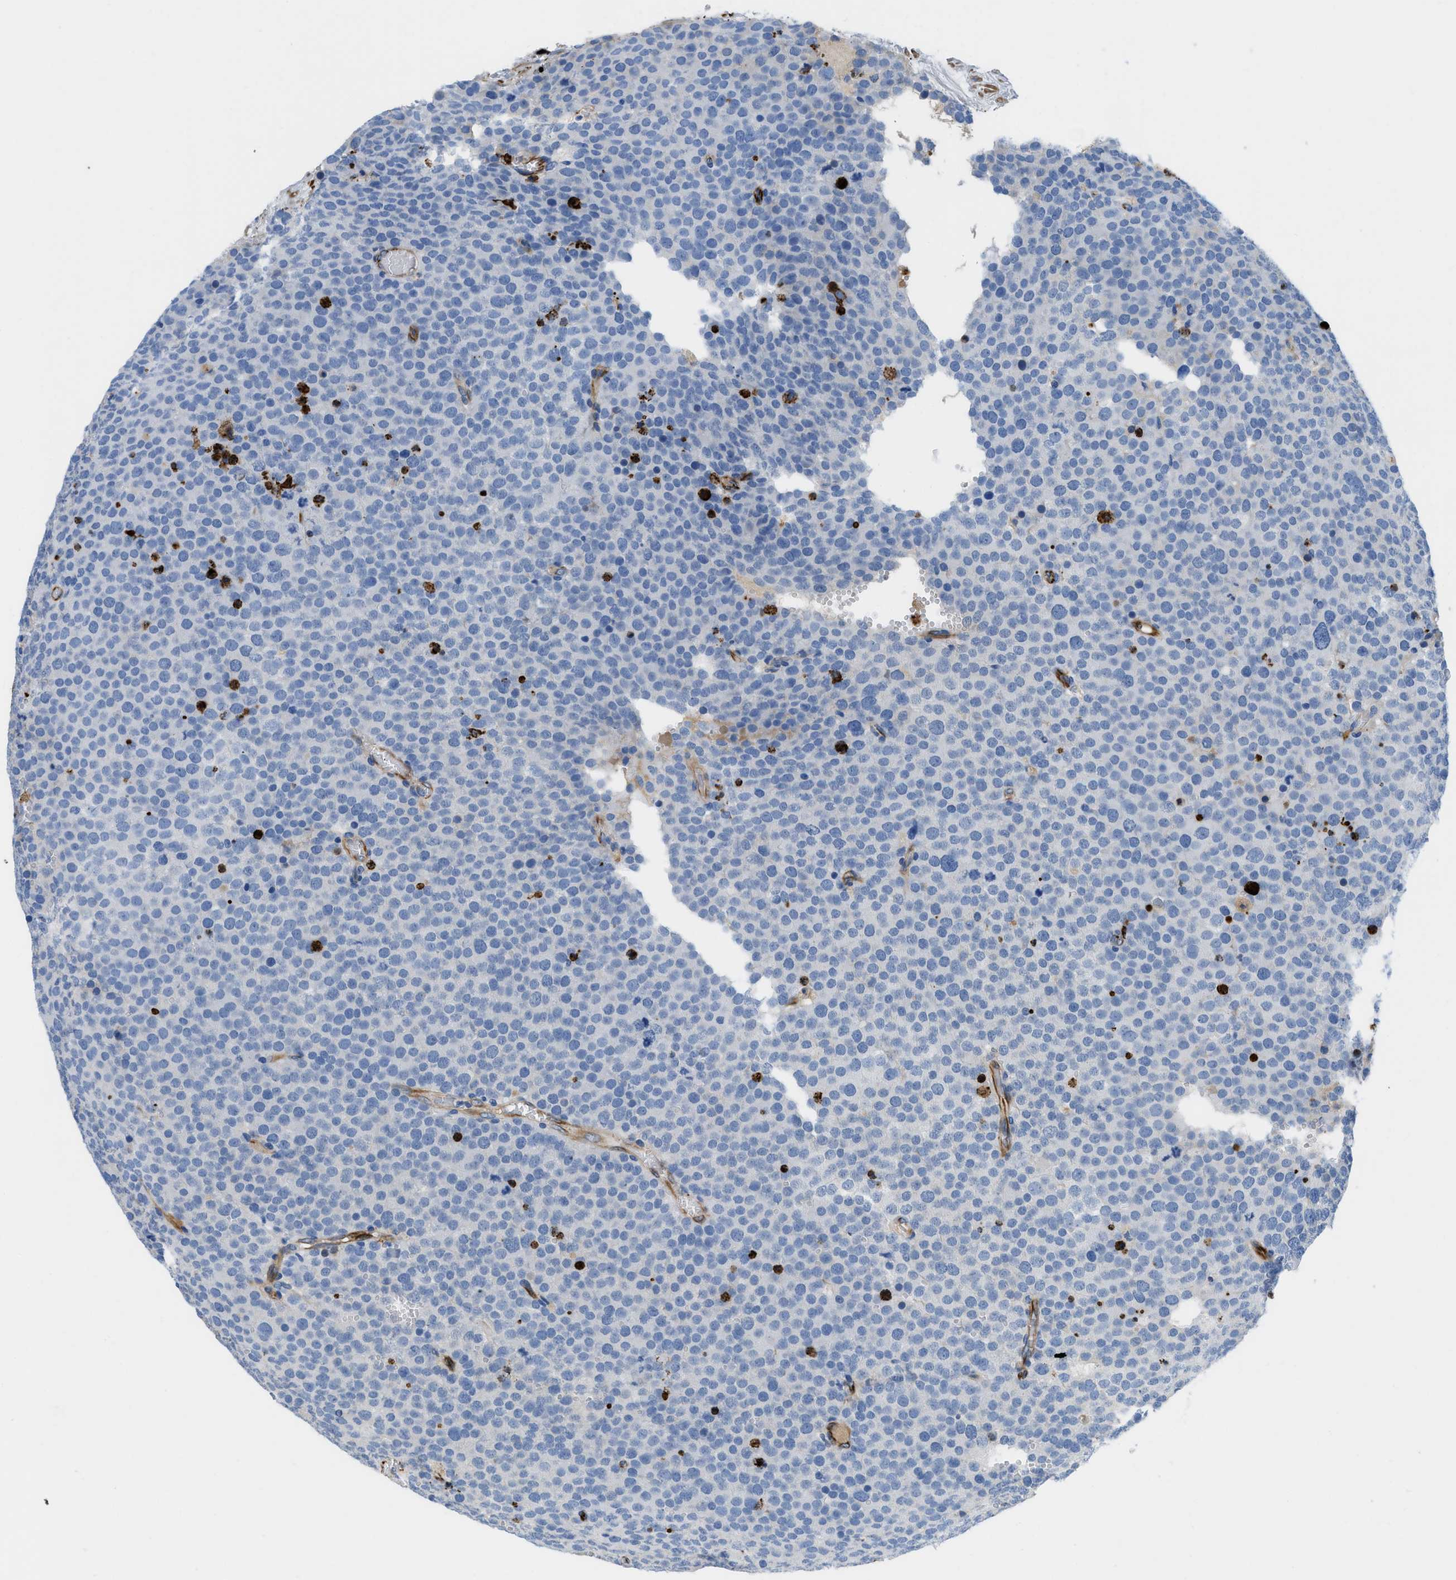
{"staining": {"intensity": "negative", "quantity": "none", "location": "none"}, "tissue": "testis cancer", "cell_type": "Tumor cells", "image_type": "cancer", "snomed": [{"axis": "morphology", "description": "Normal tissue, NOS"}, {"axis": "morphology", "description": "Seminoma, NOS"}, {"axis": "topography", "description": "Testis"}], "caption": "Human testis cancer (seminoma) stained for a protein using IHC shows no positivity in tumor cells.", "gene": "XCR1", "patient": {"sex": "male", "age": 71}}